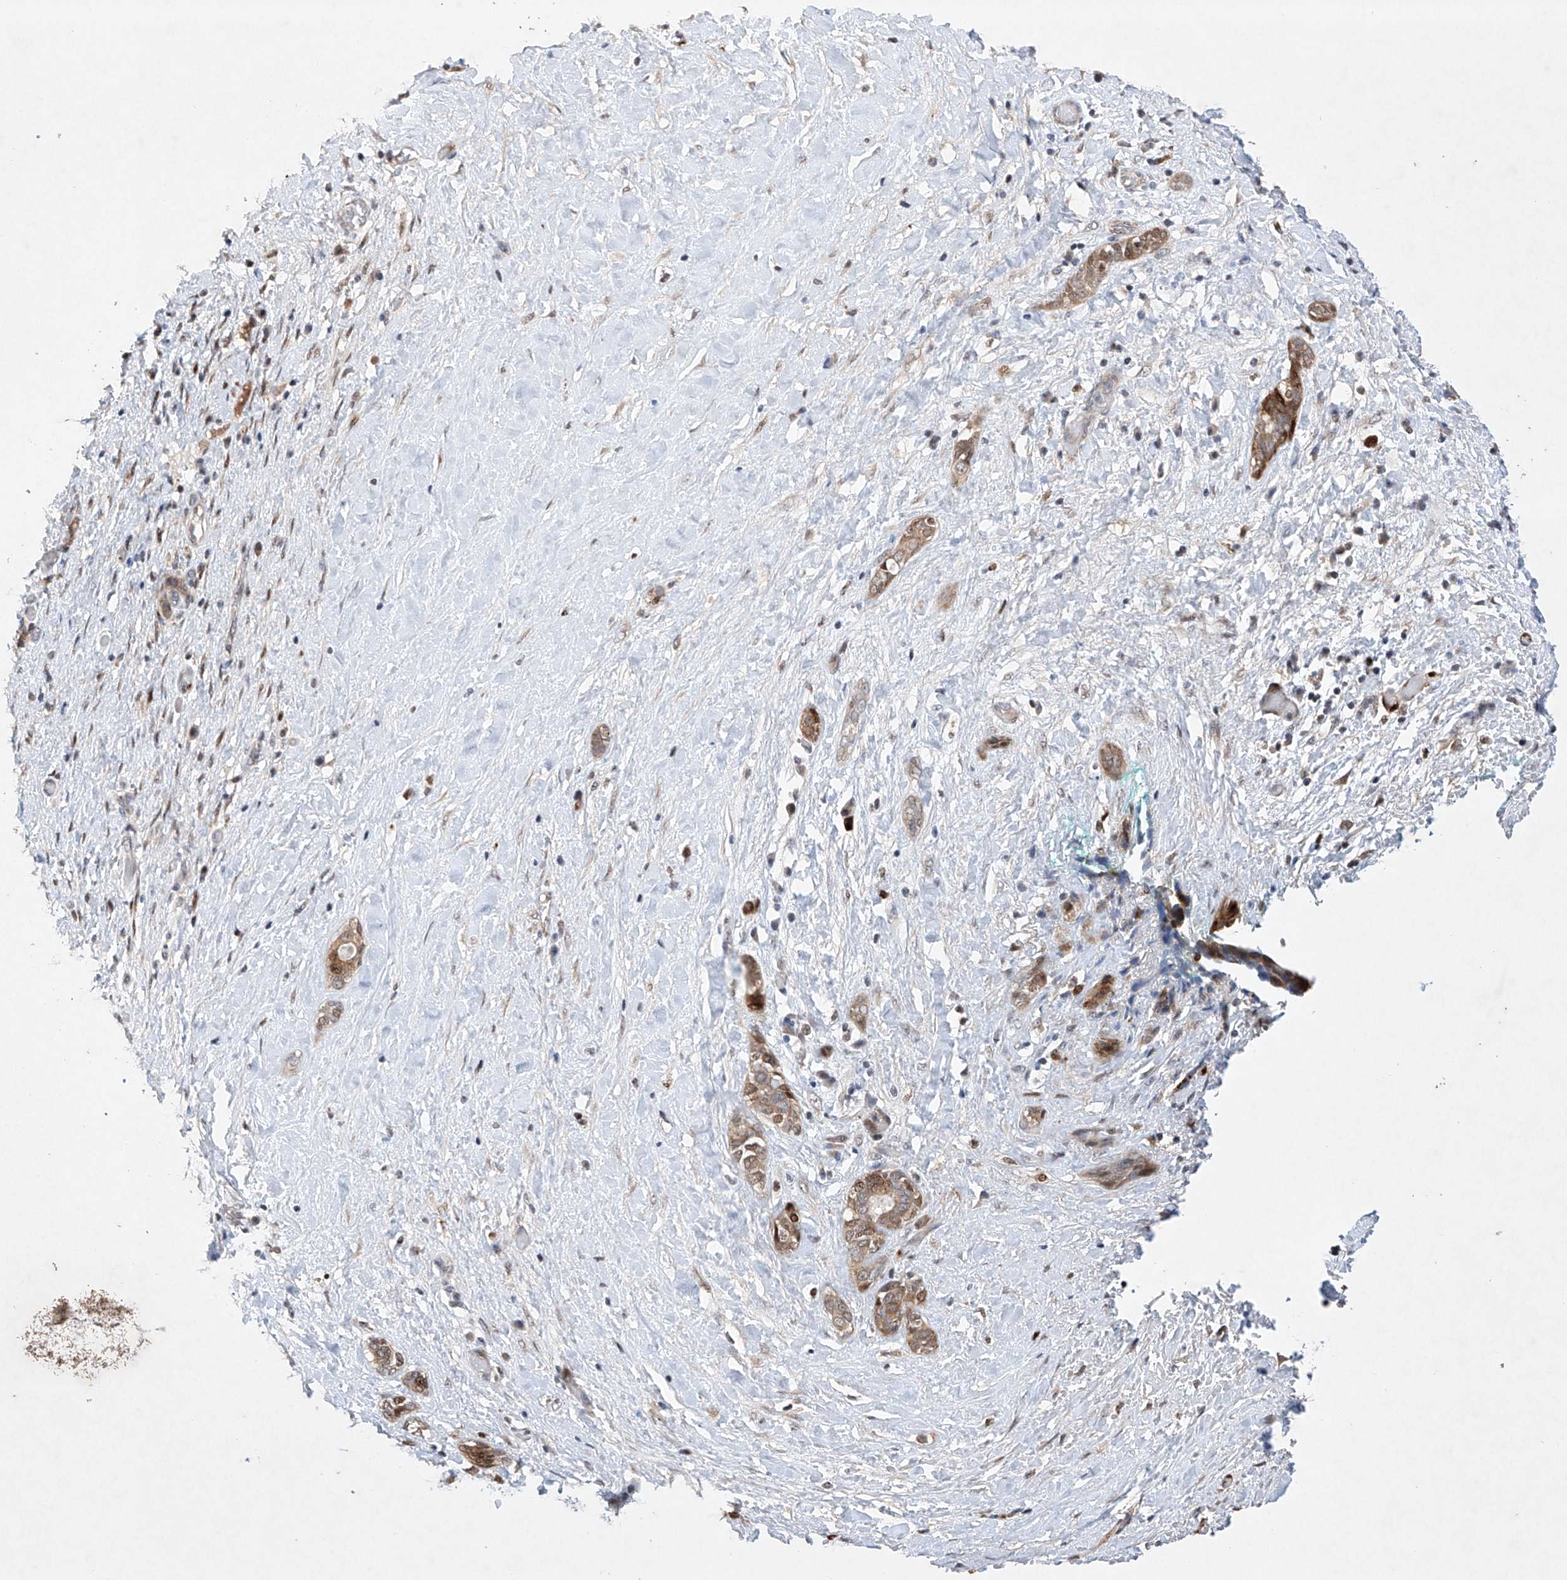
{"staining": {"intensity": "weak", "quantity": "25%-75%", "location": "cytoplasmic/membranous"}, "tissue": "pancreatic cancer", "cell_type": "Tumor cells", "image_type": "cancer", "snomed": [{"axis": "morphology", "description": "Normal tissue, NOS"}, {"axis": "morphology", "description": "Adenocarcinoma, NOS"}, {"axis": "topography", "description": "Pancreas"}, {"axis": "topography", "description": "Peripheral nerve tissue"}], "caption": "Adenocarcinoma (pancreatic) was stained to show a protein in brown. There is low levels of weak cytoplasmic/membranous positivity in approximately 25%-75% of tumor cells.", "gene": "AFG1L", "patient": {"sex": "female", "age": 63}}